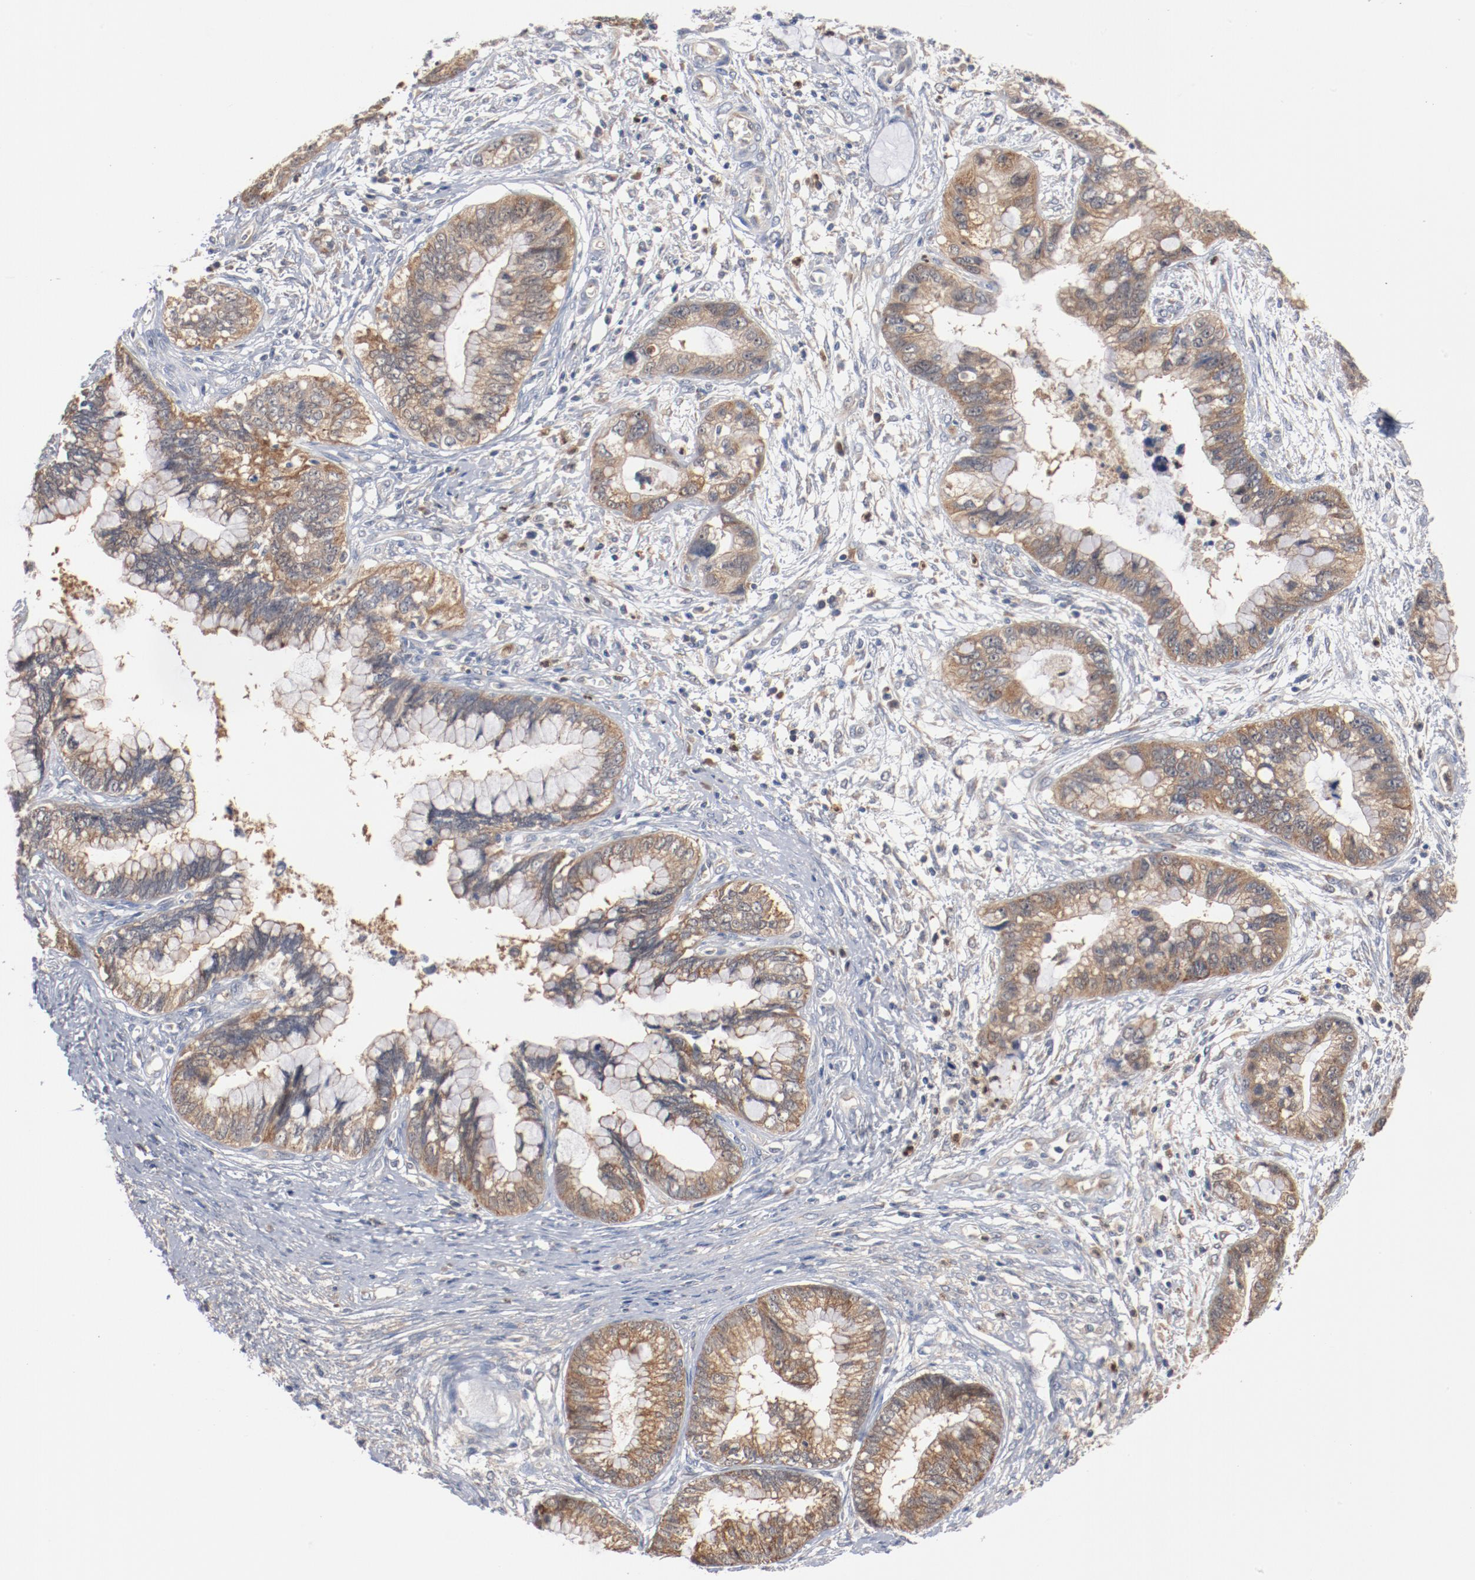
{"staining": {"intensity": "moderate", "quantity": ">75%", "location": "cytoplasmic/membranous"}, "tissue": "cervical cancer", "cell_type": "Tumor cells", "image_type": "cancer", "snomed": [{"axis": "morphology", "description": "Adenocarcinoma, NOS"}, {"axis": "topography", "description": "Cervix"}], "caption": "Protein expression by immunohistochemistry displays moderate cytoplasmic/membranous staining in about >75% of tumor cells in cervical cancer (adenocarcinoma). The protein of interest is shown in brown color, while the nuclei are stained blue.", "gene": "RNASE11", "patient": {"sex": "female", "age": 44}}